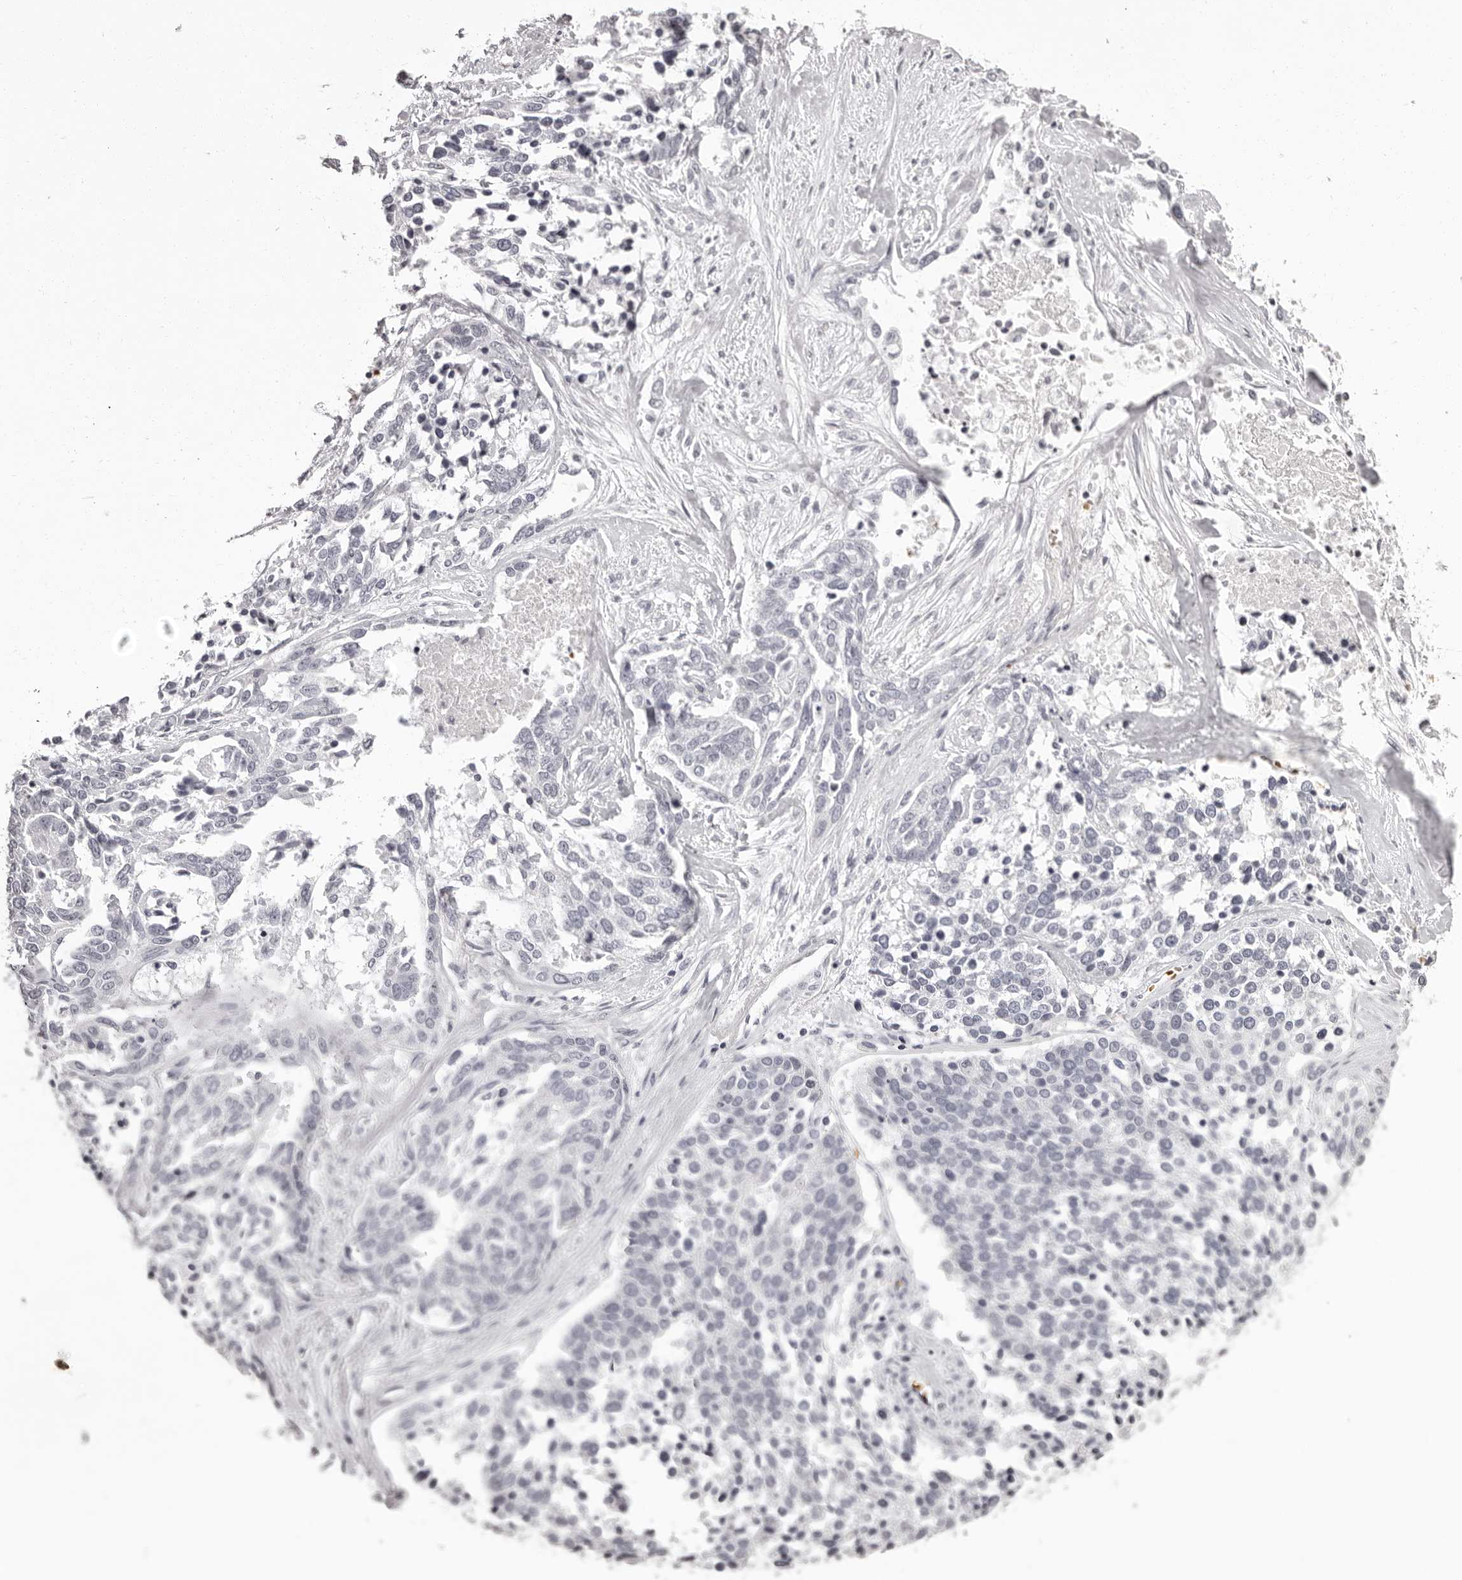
{"staining": {"intensity": "negative", "quantity": "none", "location": "none"}, "tissue": "ovarian cancer", "cell_type": "Tumor cells", "image_type": "cancer", "snomed": [{"axis": "morphology", "description": "Cystadenocarcinoma, serous, NOS"}, {"axis": "topography", "description": "Ovary"}], "caption": "An IHC photomicrograph of serous cystadenocarcinoma (ovarian) is shown. There is no staining in tumor cells of serous cystadenocarcinoma (ovarian). Brightfield microscopy of immunohistochemistry stained with DAB (brown) and hematoxylin (blue), captured at high magnification.", "gene": "C8orf74", "patient": {"sex": "female", "age": 44}}